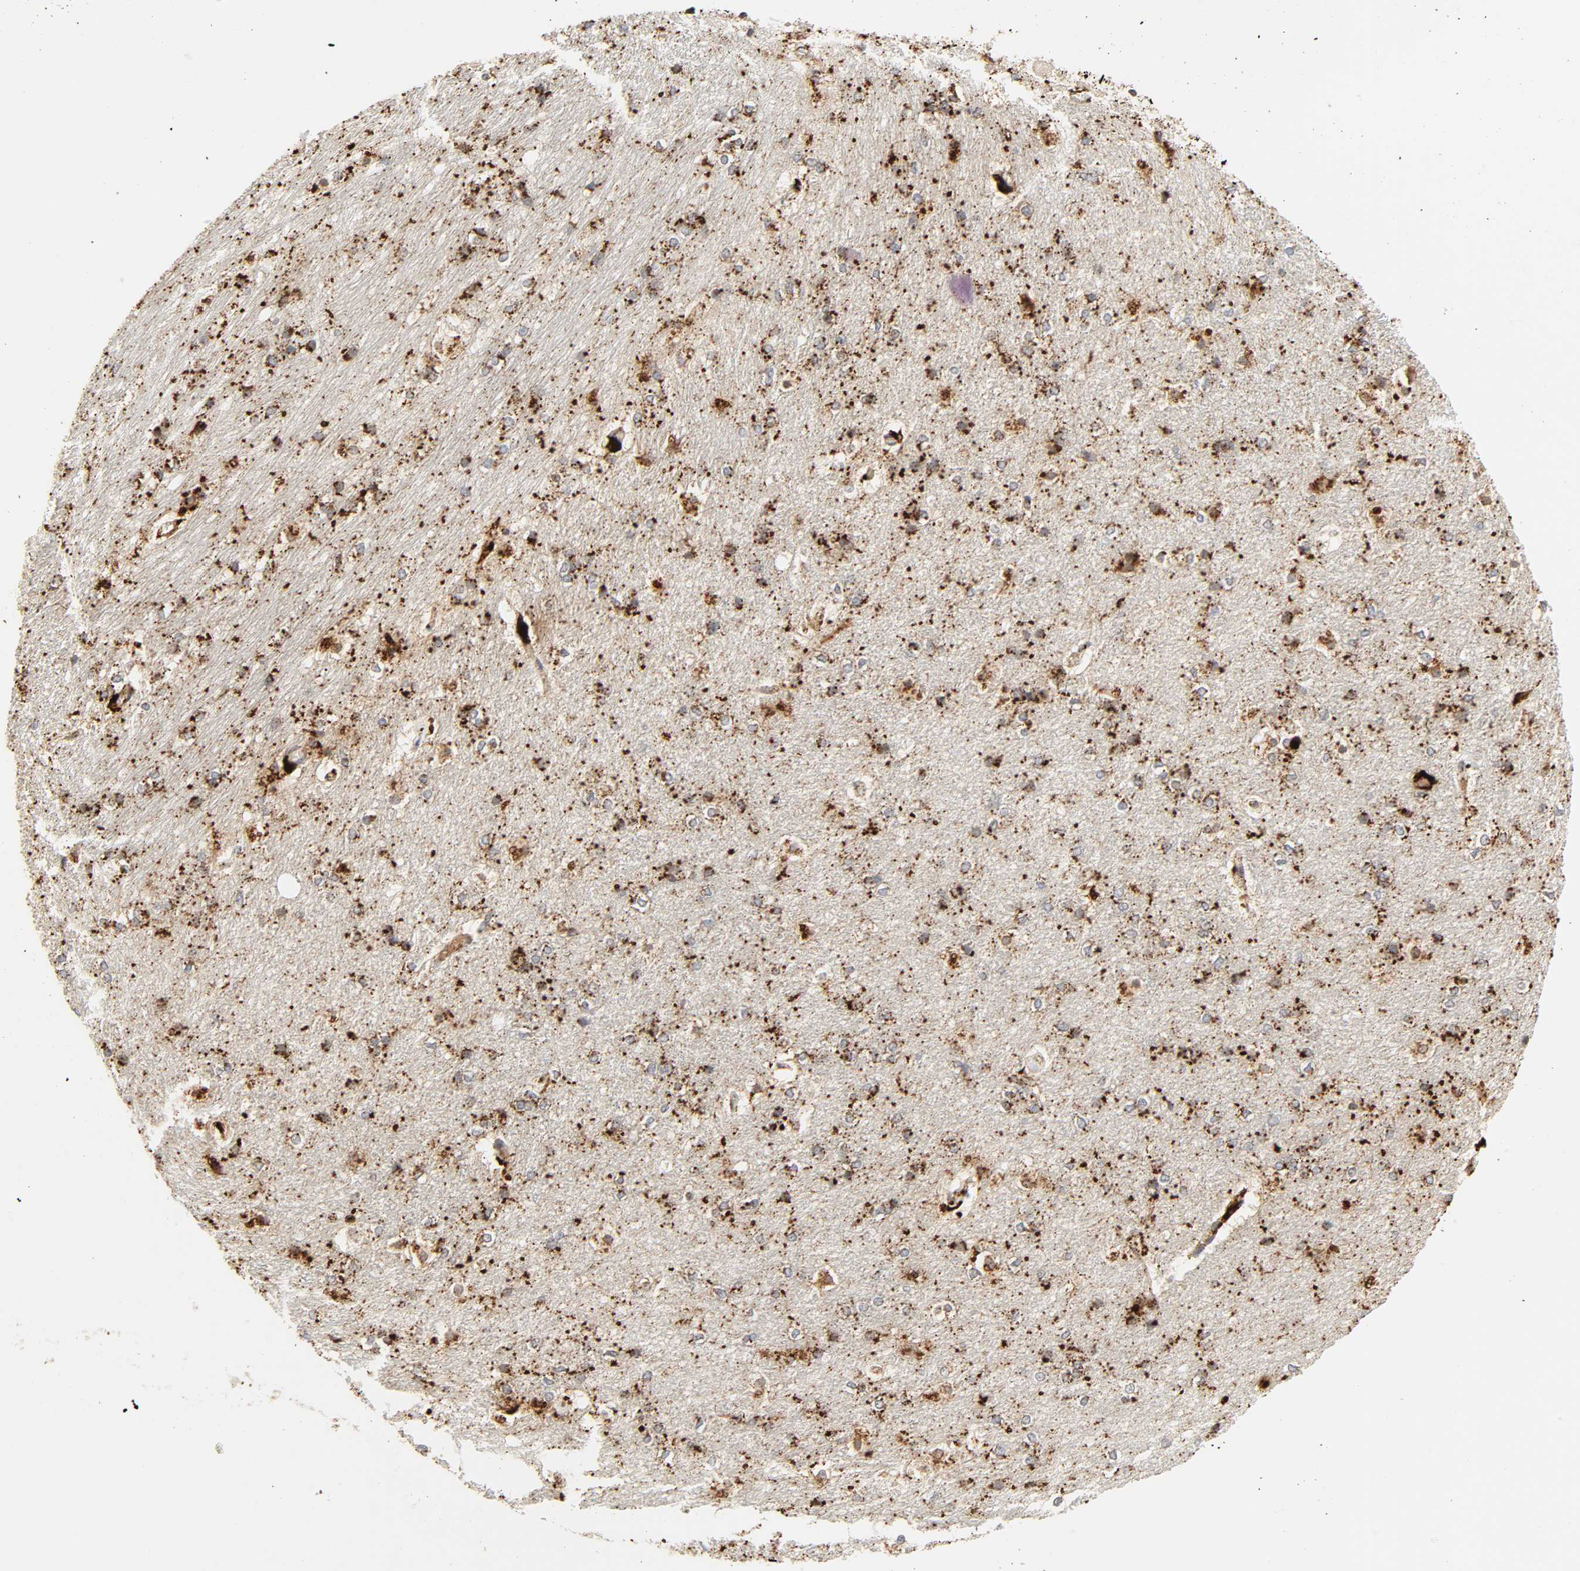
{"staining": {"intensity": "strong", "quantity": ">75%", "location": "cytoplasmic/membranous"}, "tissue": "hippocampus", "cell_type": "Glial cells", "image_type": "normal", "snomed": [{"axis": "morphology", "description": "Normal tissue, NOS"}, {"axis": "topography", "description": "Hippocampus"}], "caption": "The photomicrograph demonstrates immunohistochemical staining of unremarkable hippocampus. There is strong cytoplasmic/membranous staining is appreciated in approximately >75% of glial cells.", "gene": "PSAP", "patient": {"sex": "female", "age": 19}}